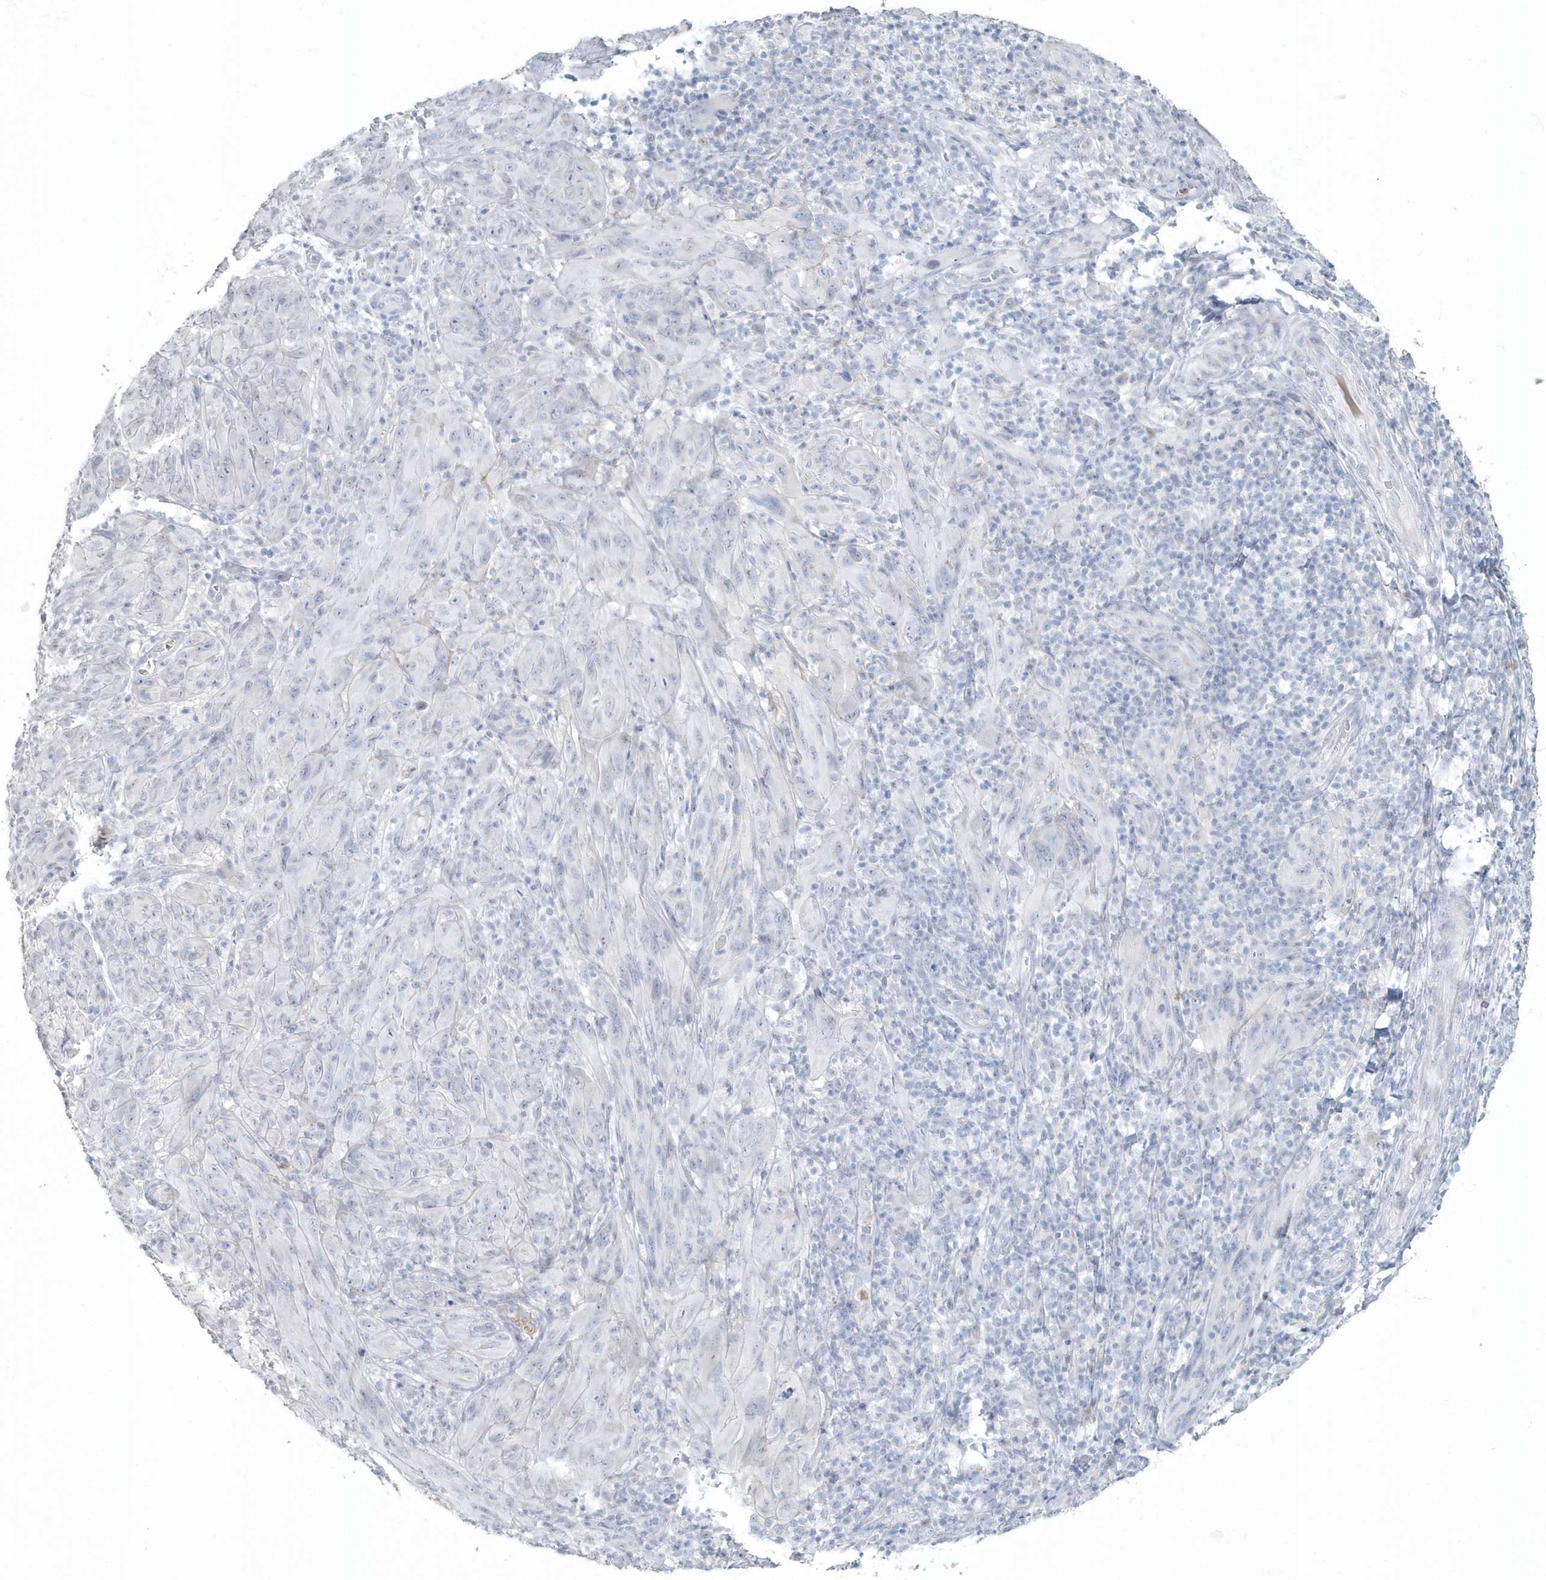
{"staining": {"intensity": "negative", "quantity": "none", "location": "none"}, "tissue": "melanoma", "cell_type": "Tumor cells", "image_type": "cancer", "snomed": [{"axis": "morphology", "description": "Malignant melanoma, NOS"}, {"axis": "topography", "description": "Skin of head"}], "caption": "Photomicrograph shows no significant protein expression in tumor cells of malignant melanoma.", "gene": "MYOT", "patient": {"sex": "male", "age": 96}}